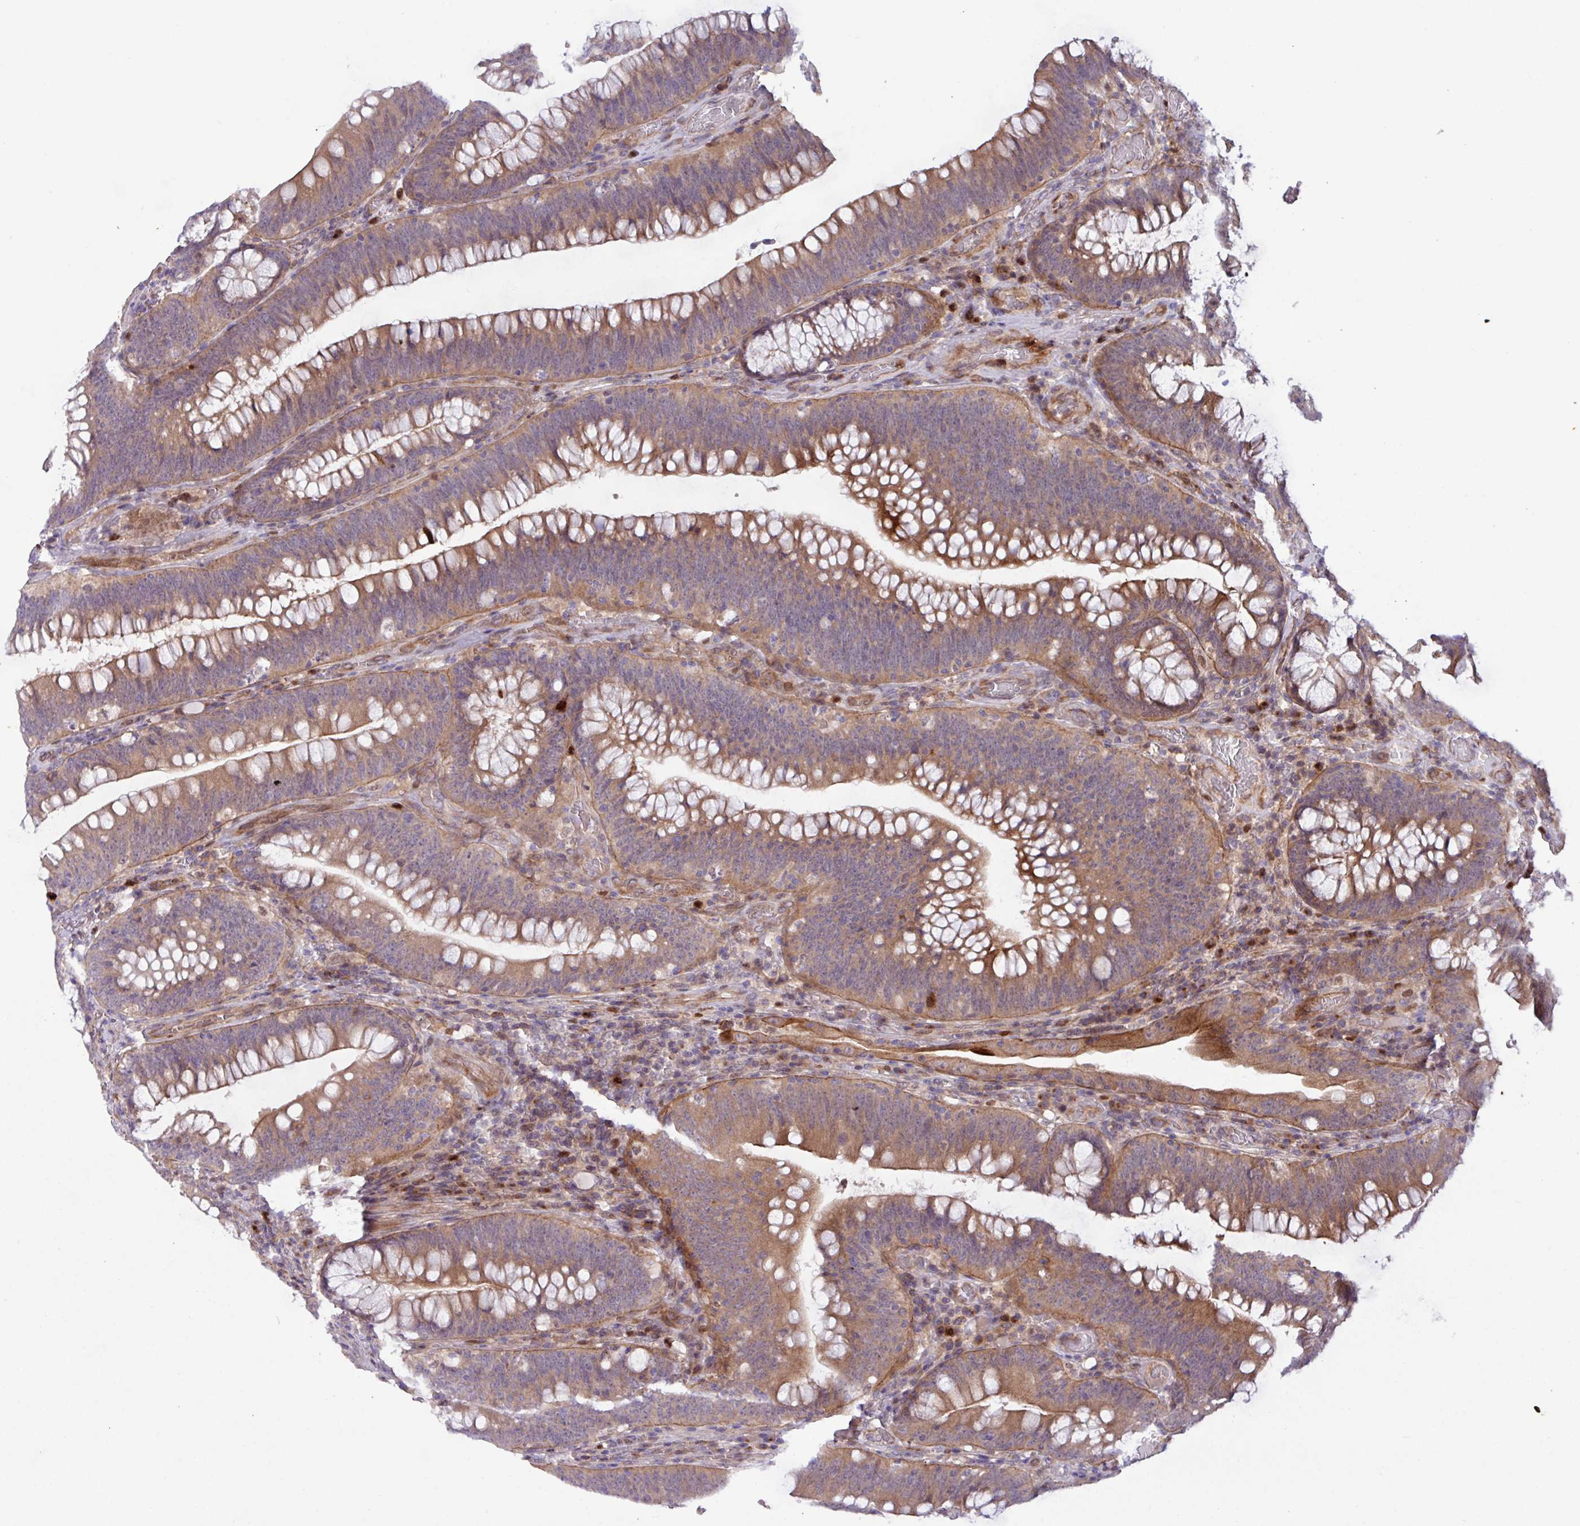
{"staining": {"intensity": "moderate", "quantity": ">75%", "location": "cytoplasmic/membranous"}, "tissue": "colorectal cancer", "cell_type": "Tumor cells", "image_type": "cancer", "snomed": [{"axis": "morphology", "description": "Normal tissue, NOS"}, {"axis": "topography", "description": "Colon"}], "caption": "This micrograph exhibits colorectal cancer stained with immunohistochemistry to label a protein in brown. The cytoplasmic/membranous of tumor cells show moderate positivity for the protein. Nuclei are counter-stained blue.", "gene": "CNTRL", "patient": {"sex": "female", "age": 82}}